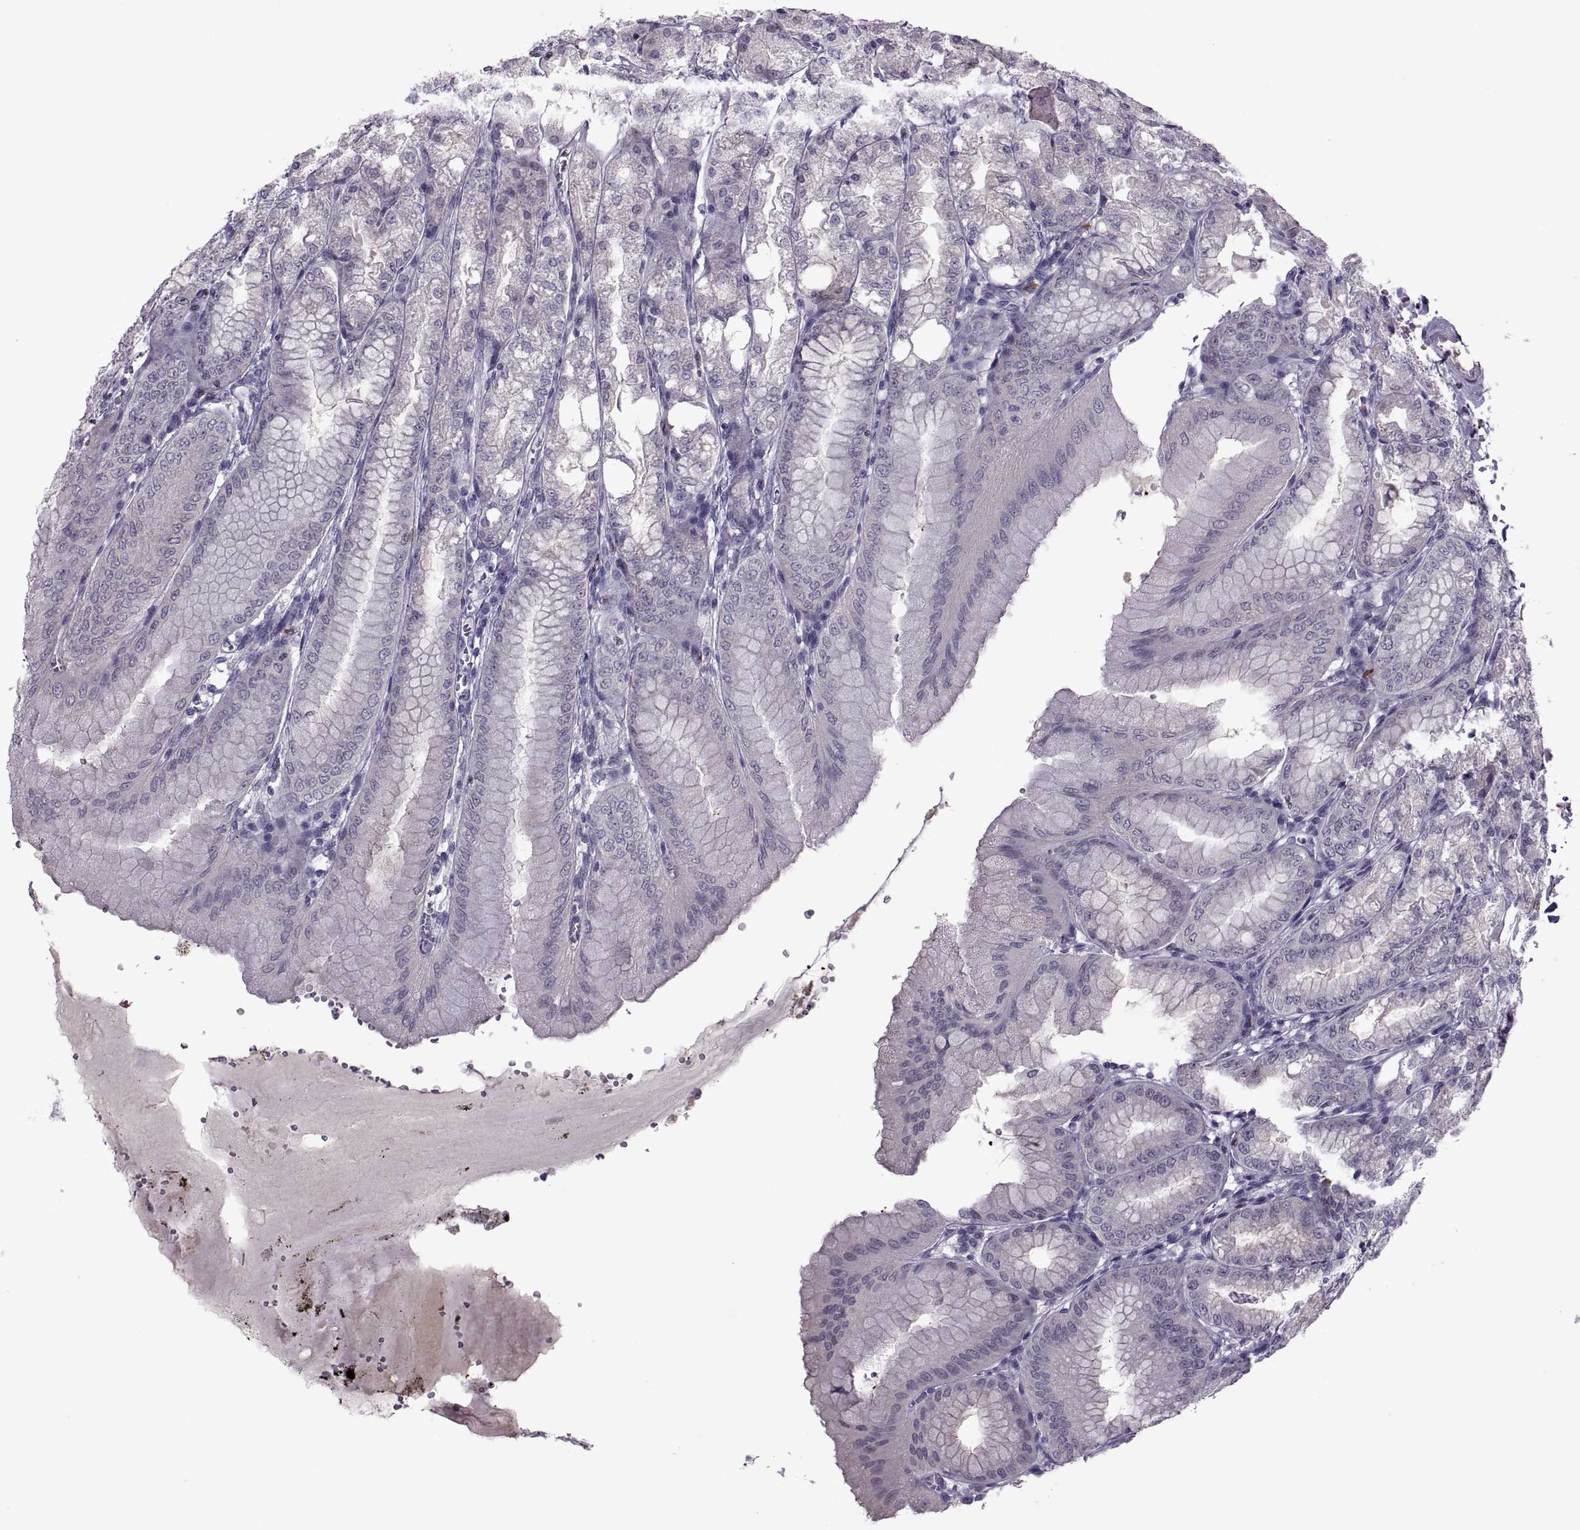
{"staining": {"intensity": "negative", "quantity": "none", "location": "none"}, "tissue": "stomach", "cell_type": "Glandular cells", "image_type": "normal", "snomed": [{"axis": "morphology", "description": "Normal tissue, NOS"}, {"axis": "topography", "description": "Stomach, lower"}], "caption": "DAB immunohistochemical staining of unremarkable stomach shows no significant staining in glandular cells.", "gene": "MAGEA4", "patient": {"sex": "male", "age": 71}}